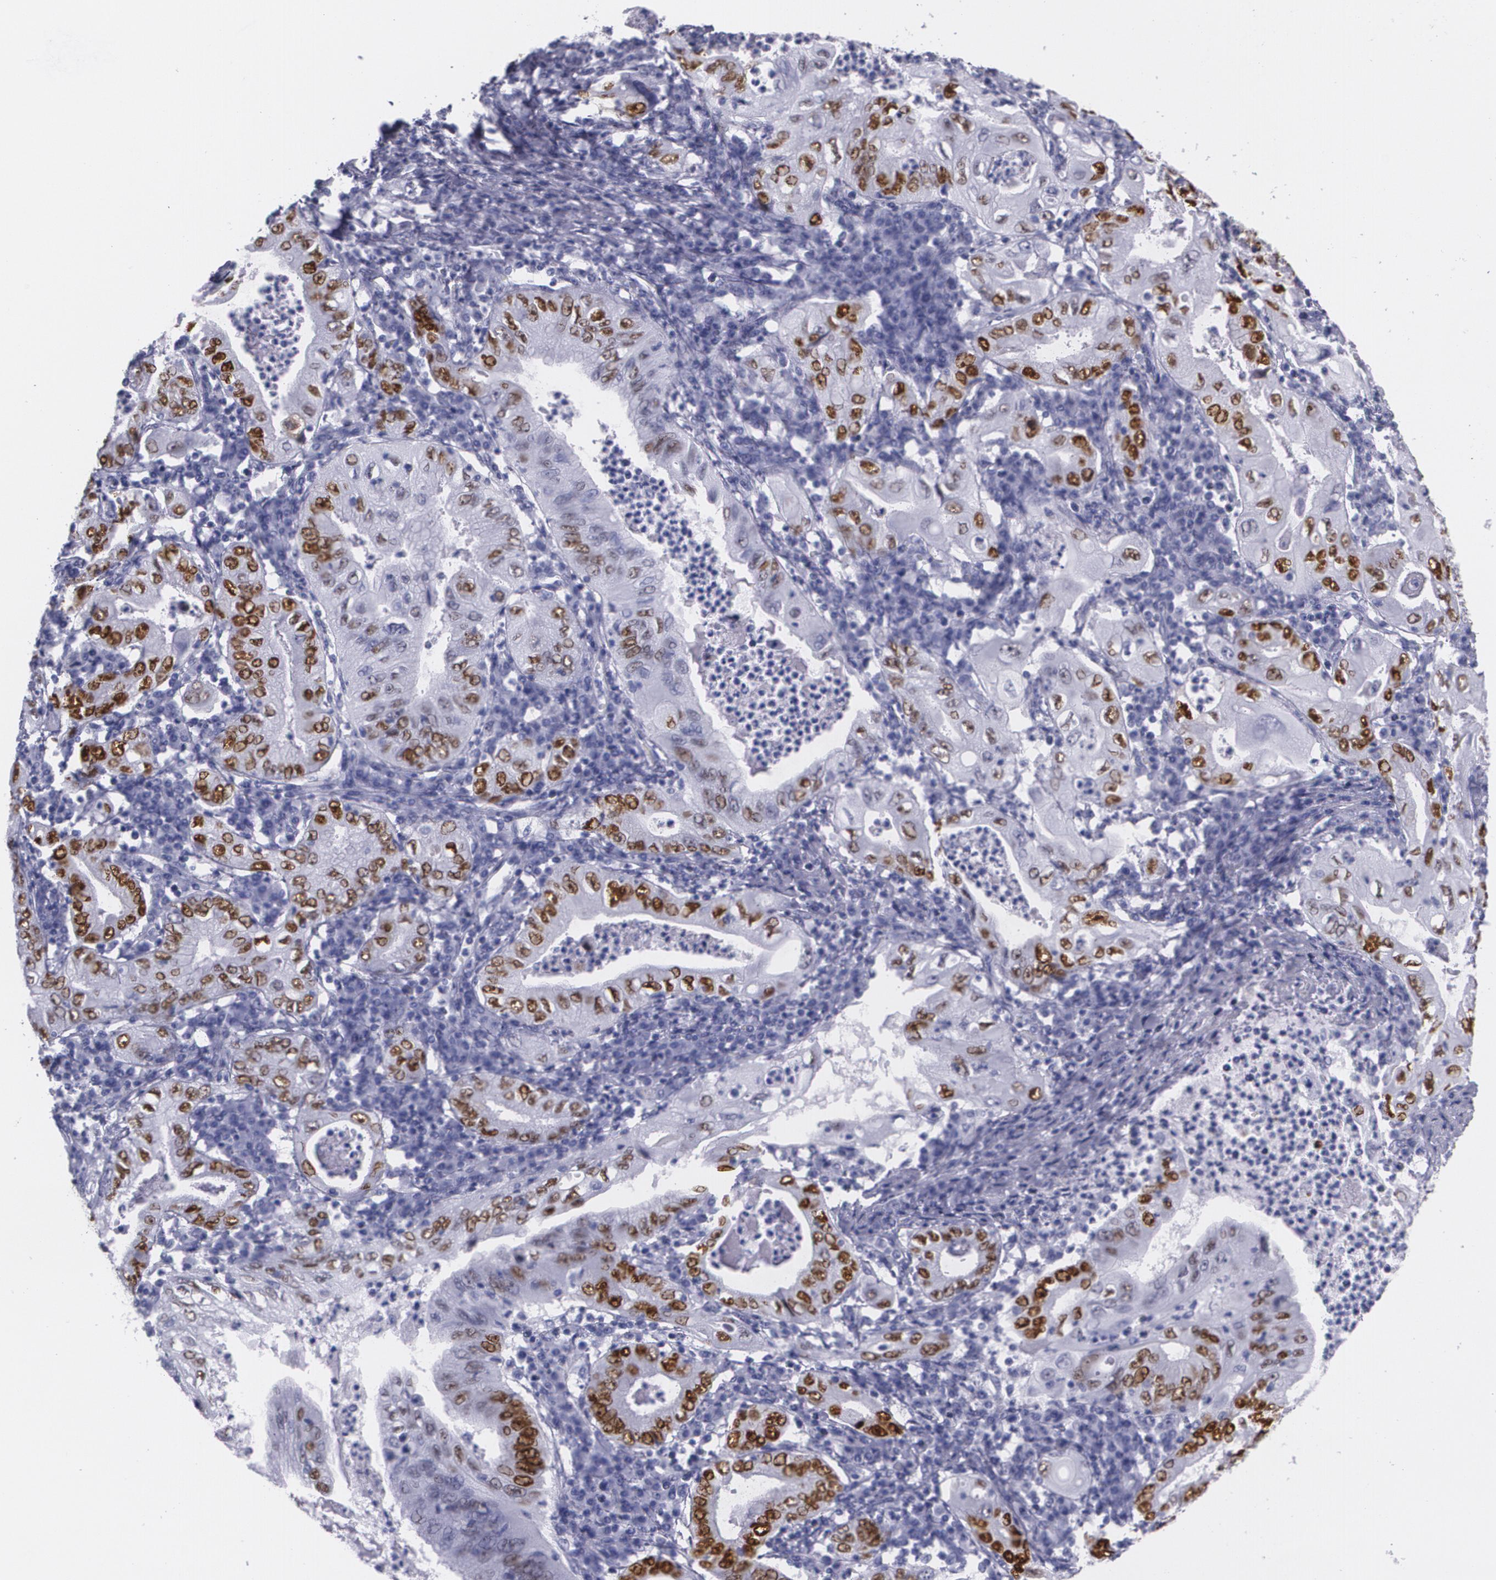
{"staining": {"intensity": "strong", "quantity": ">75%", "location": "nuclear"}, "tissue": "stomach cancer", "cell_type": "Tumor cells", "image_type": "cancer", "snomed": [{"axis": "morphology", "description": "Normal tissue, NOS"}, {"axis": "morphology", "description": "Adenocarcinoma, NOS"}, {"axis": "topography", "description": "Esophagus"}, {"axis": "topography", "description": "Stomach, upper"}, {"axis": "topography", "description": "Peripheral nerve tissue"}], "caption": "Protein positivity by immunohistochemistry (IHC) exhibits strong nuclear staining in approximately >75% of tumor cells in stomach cancer (adenocarcinoma).", "gene": "TP53", "patient": {"sex": "male", "age": 62}}